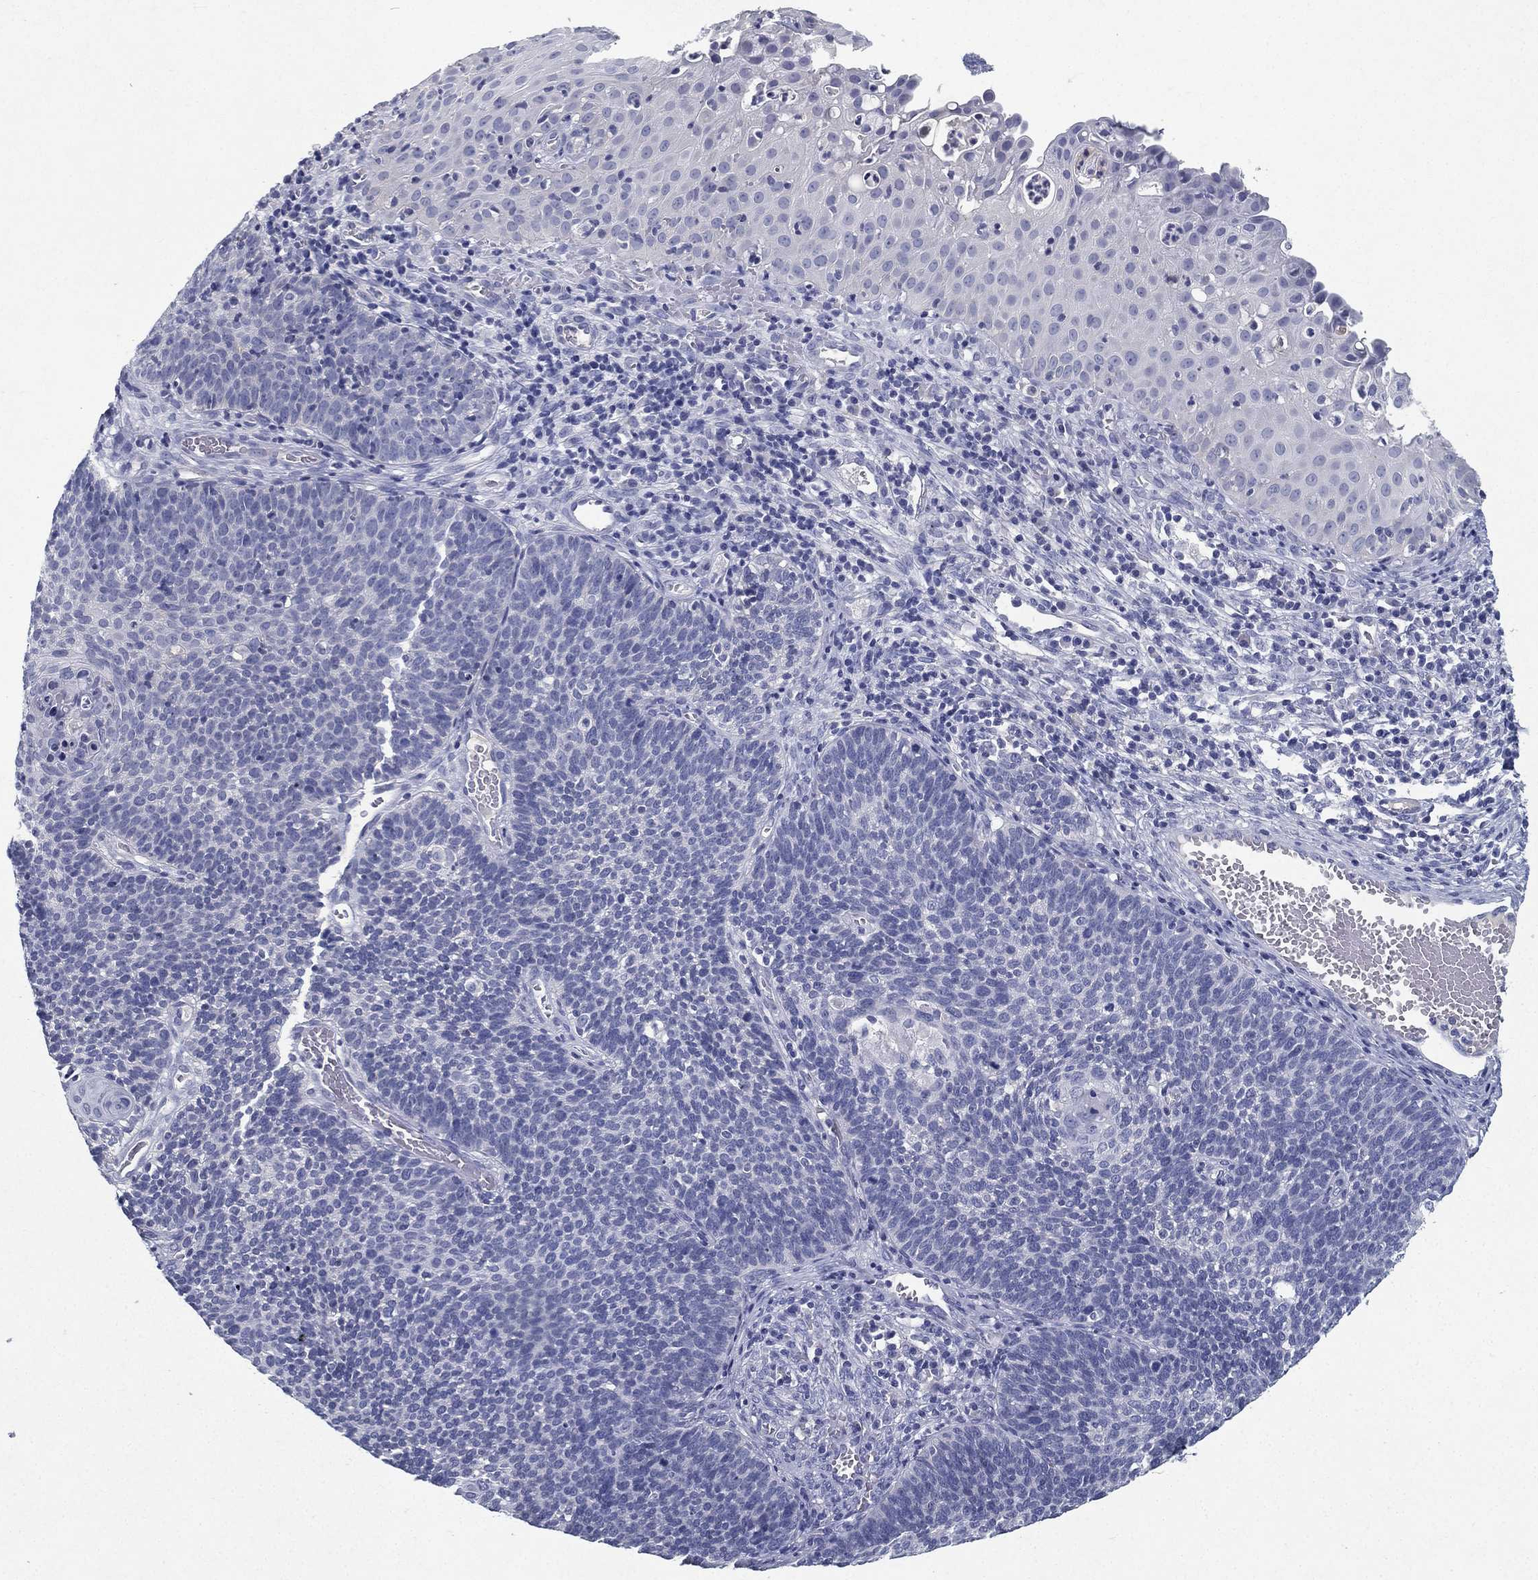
{"staining": {"intensity": "negative", "quantity": "none", "location": "none"}, "tissue": "cervical cancer", "cell_type": "Tumor cells", "image_type": "cancer", "snomed": [{"axis": "morphology", "description": "Normal tissue, NOS"}, {"axis": "morphology", "description": "Squamous cell carcinoma, NOS"}, {"axis": "topography", "description": "Cervix"}], "caption": "Human cervical cancer stained for a protein using immunohistochemistry (IHC) demonstrates no positivity in tumor cells.", "gene": "RGS13", "patient": {"sex": "female", "age": 39}}